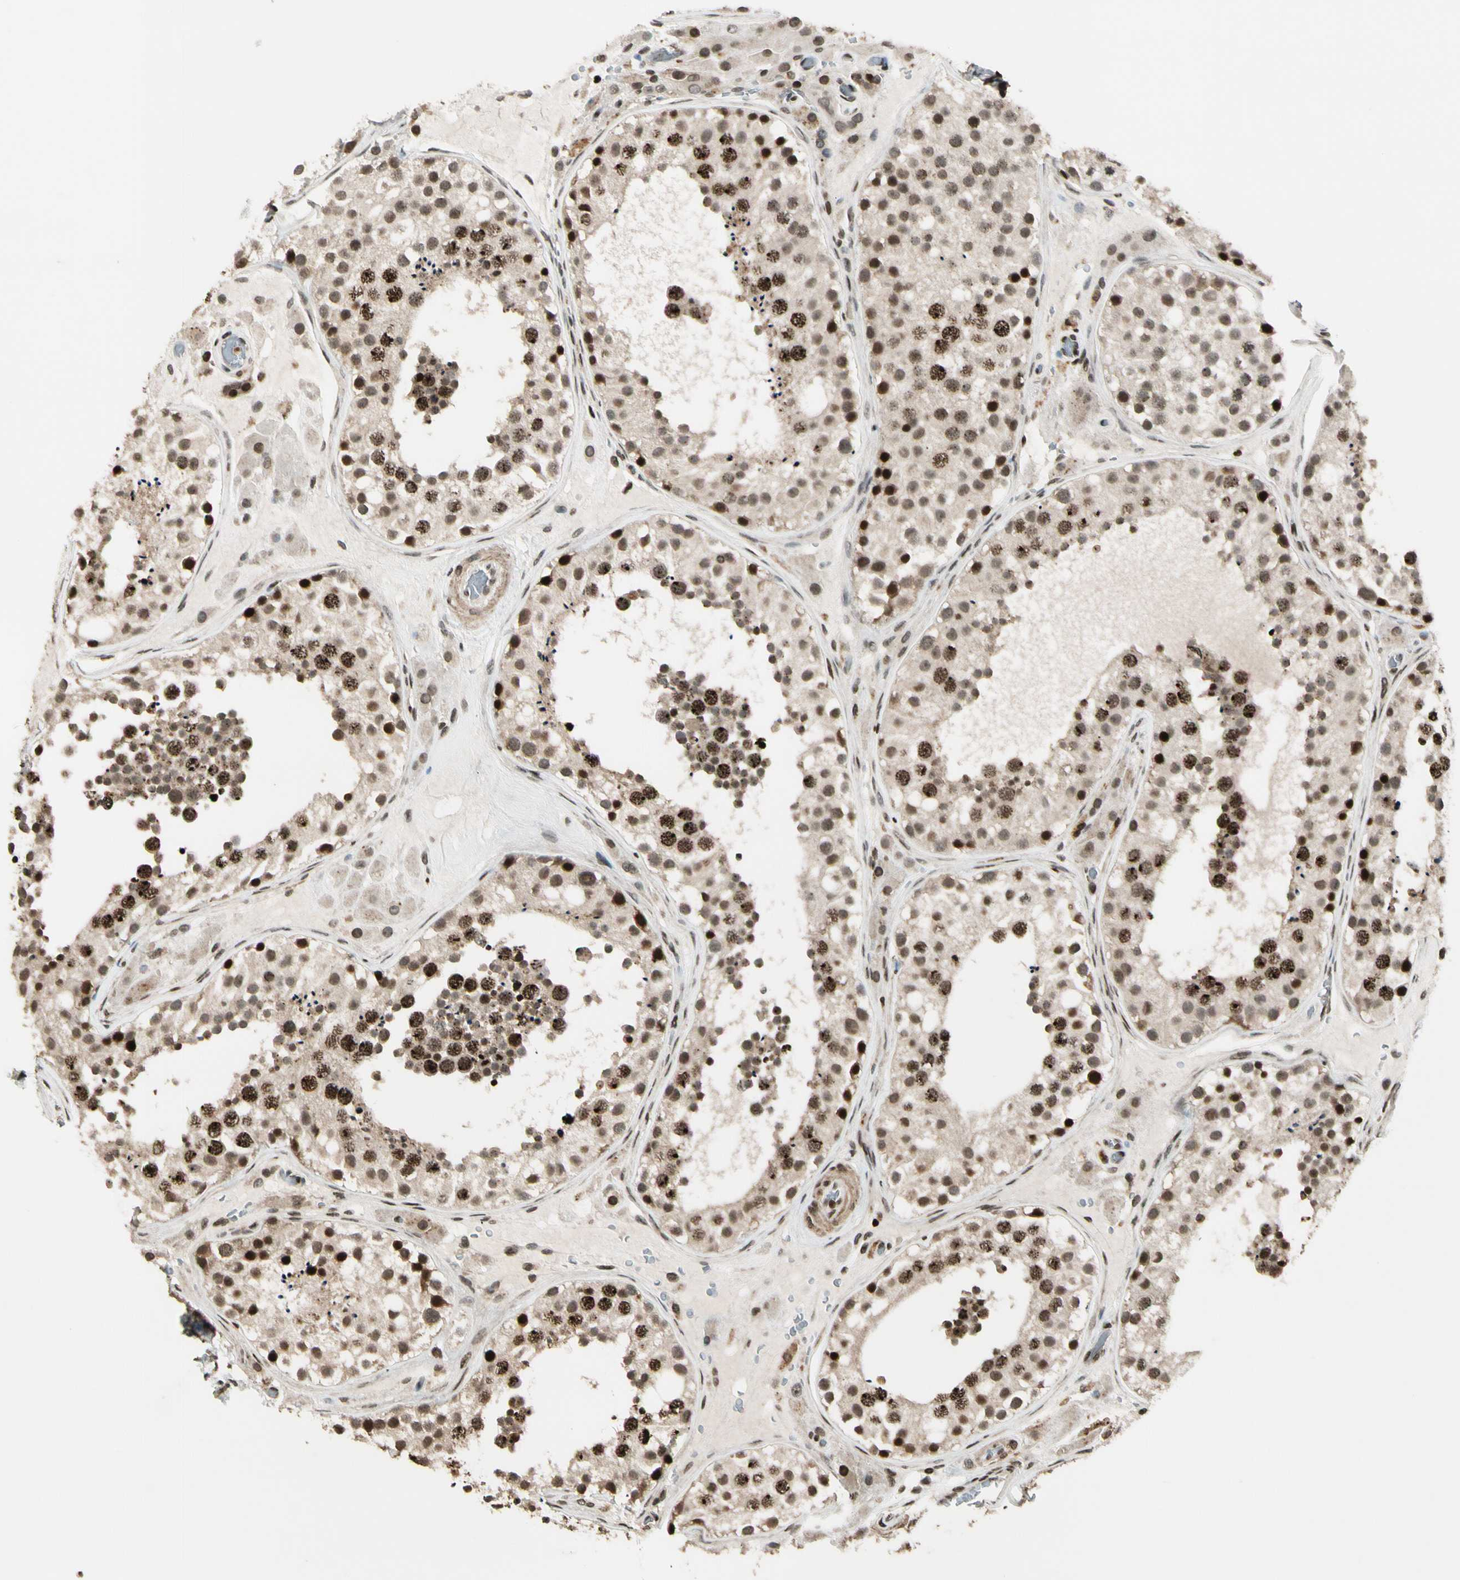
{"staining": {"intensity": "moderate", "quantity": ">75%", "location": "nuclear"}, "tissue": "testis", "cell_type": "Cells in seminiferous ducts", "image_type": "normal", "snomed": [{"axis": "morphology", "description": "Normal tissue, NOS"}, {"axis": "topography", "description": "Testis"}], "caption": "Moderate nuclear staining for a protein is seen in about >75% of cells in seminiferous ducts of unremarkable testis using IHC.", "gene": "TSHZ3", "patient": {"sex": "male", "age": 26}}